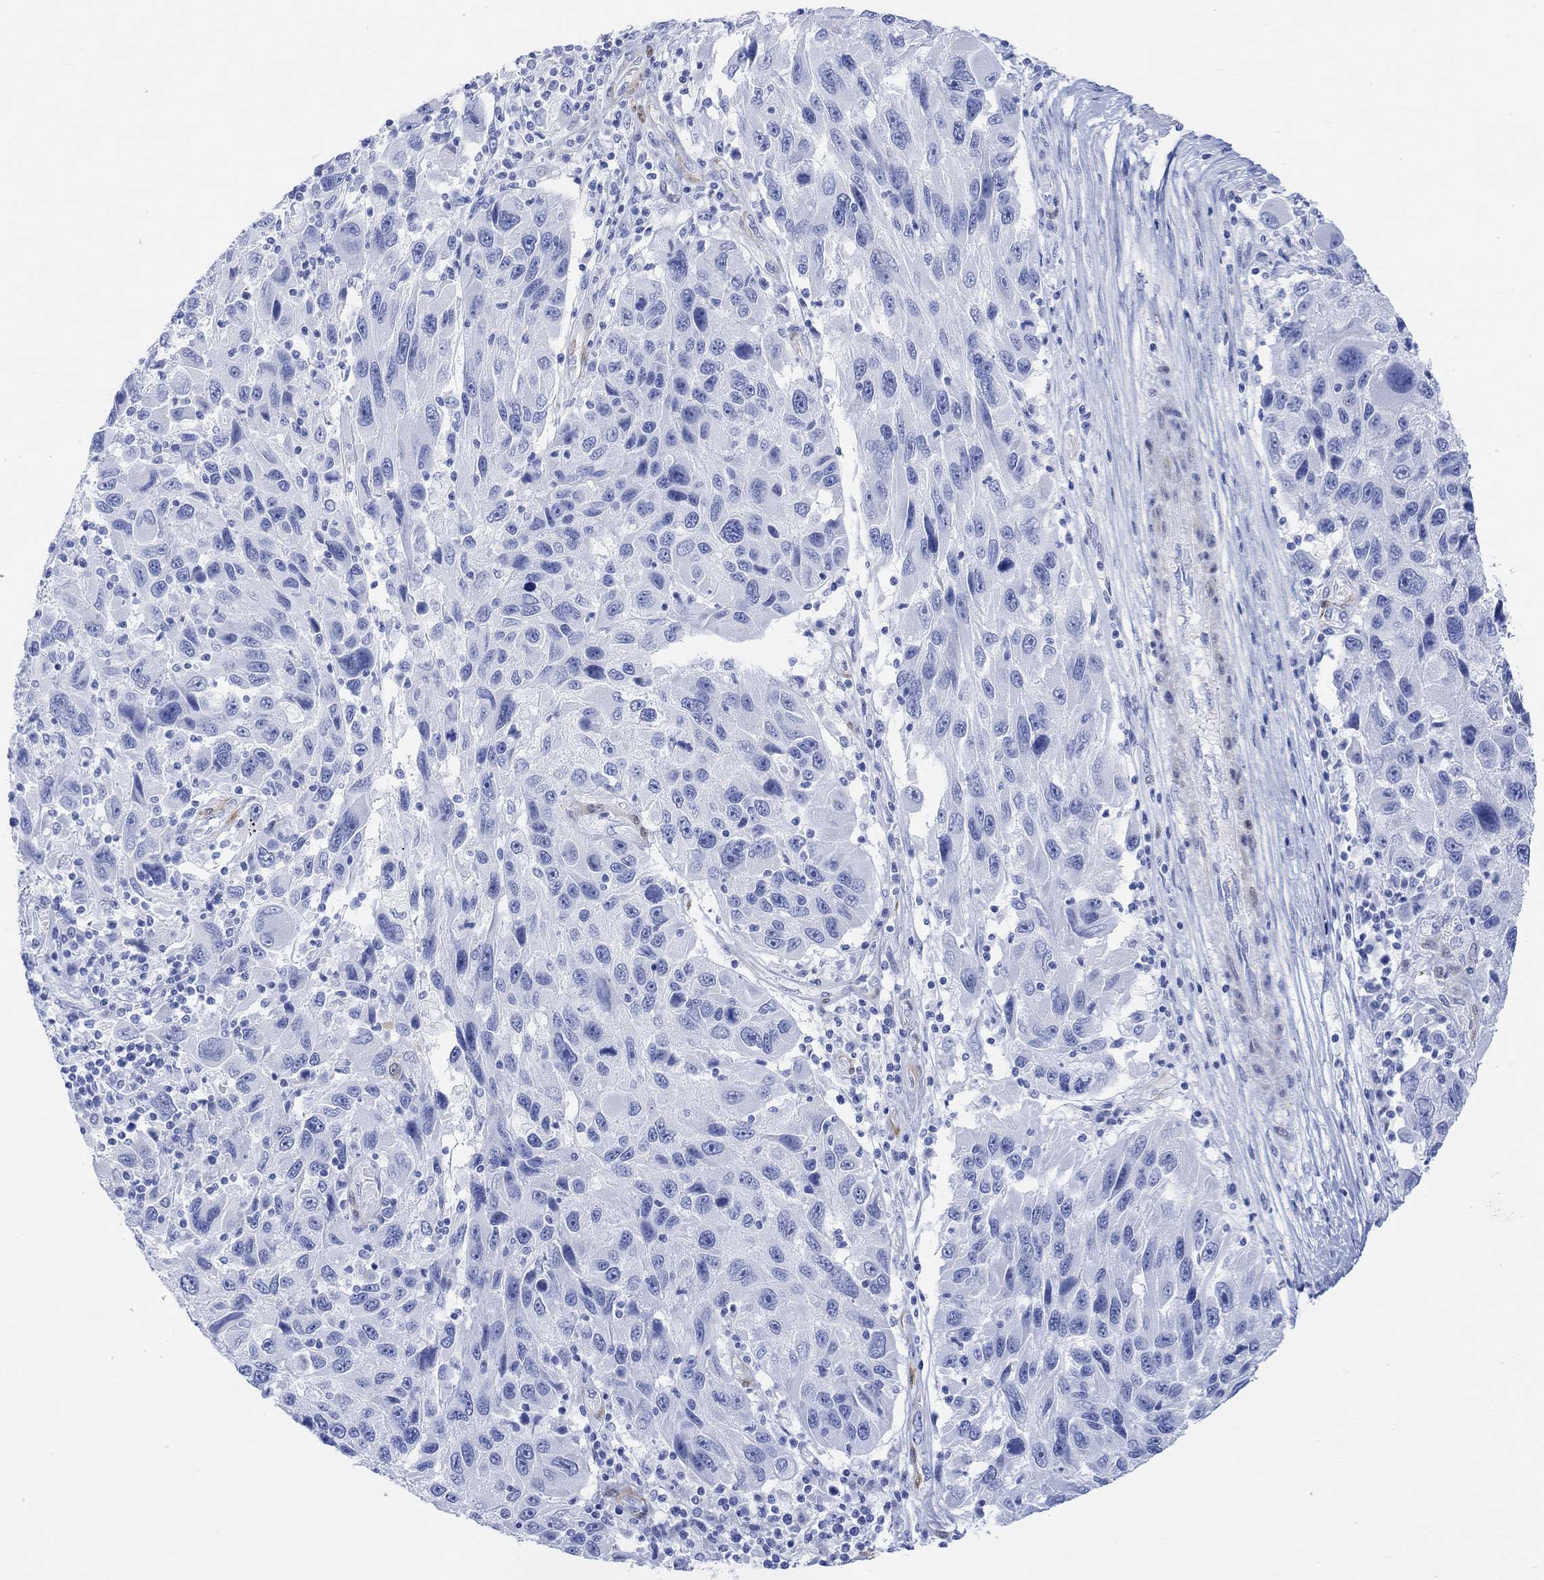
{"staining": {"intensity": "negative", "quantity": "none", "location": "none"}, "tissue": "melanoma", "cell_type": "Tumor cells", "image_type": "cancer", "snomed": [{"axis": "morphology", "description": "Malignant melanoma, NOS"}, {"axis": "topography", "description": "Skin"}], "caption": "Tumor cells show no significant protein expression in melanoma.", "gene": "TPPP3", "patient": {"sex": "male", "age": 53}}